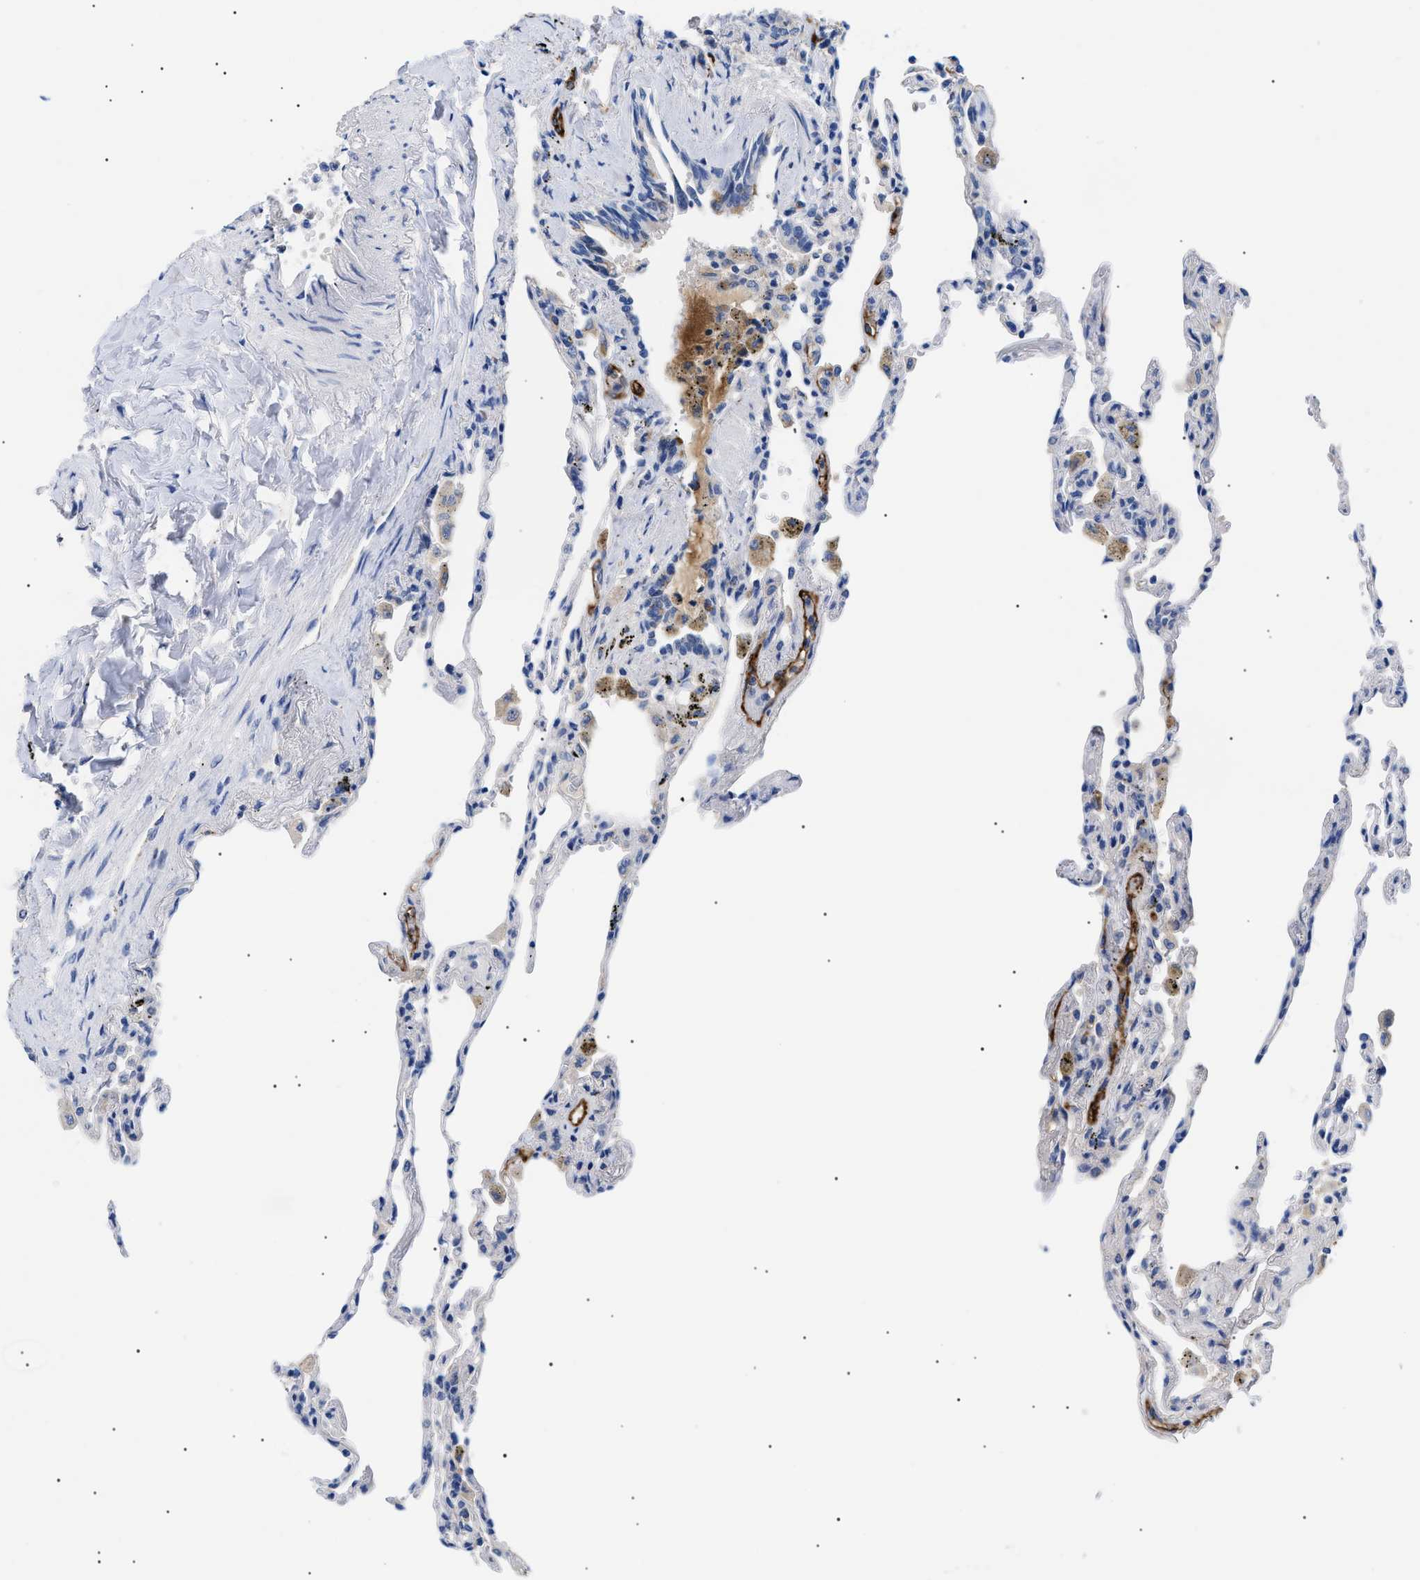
{"staining": {"intensity": "negative", "quantity": "none", "location": "none"}, "tissue": "lung", "cell_type": "Alveolar cells", "image_type": "normal", "snomed": [{"axis": "morphology", "description": "Normal tissue, NOS"}, {"axis": "topography", "description": "Lung"}], "caption": "This is an immunohistochemistry (IHC) histopathology image of unremarkable human lung. There is no positivity in alveolar cells.", "gene": "ACKR1", "patient": {"sex": "male", "age": 59}}